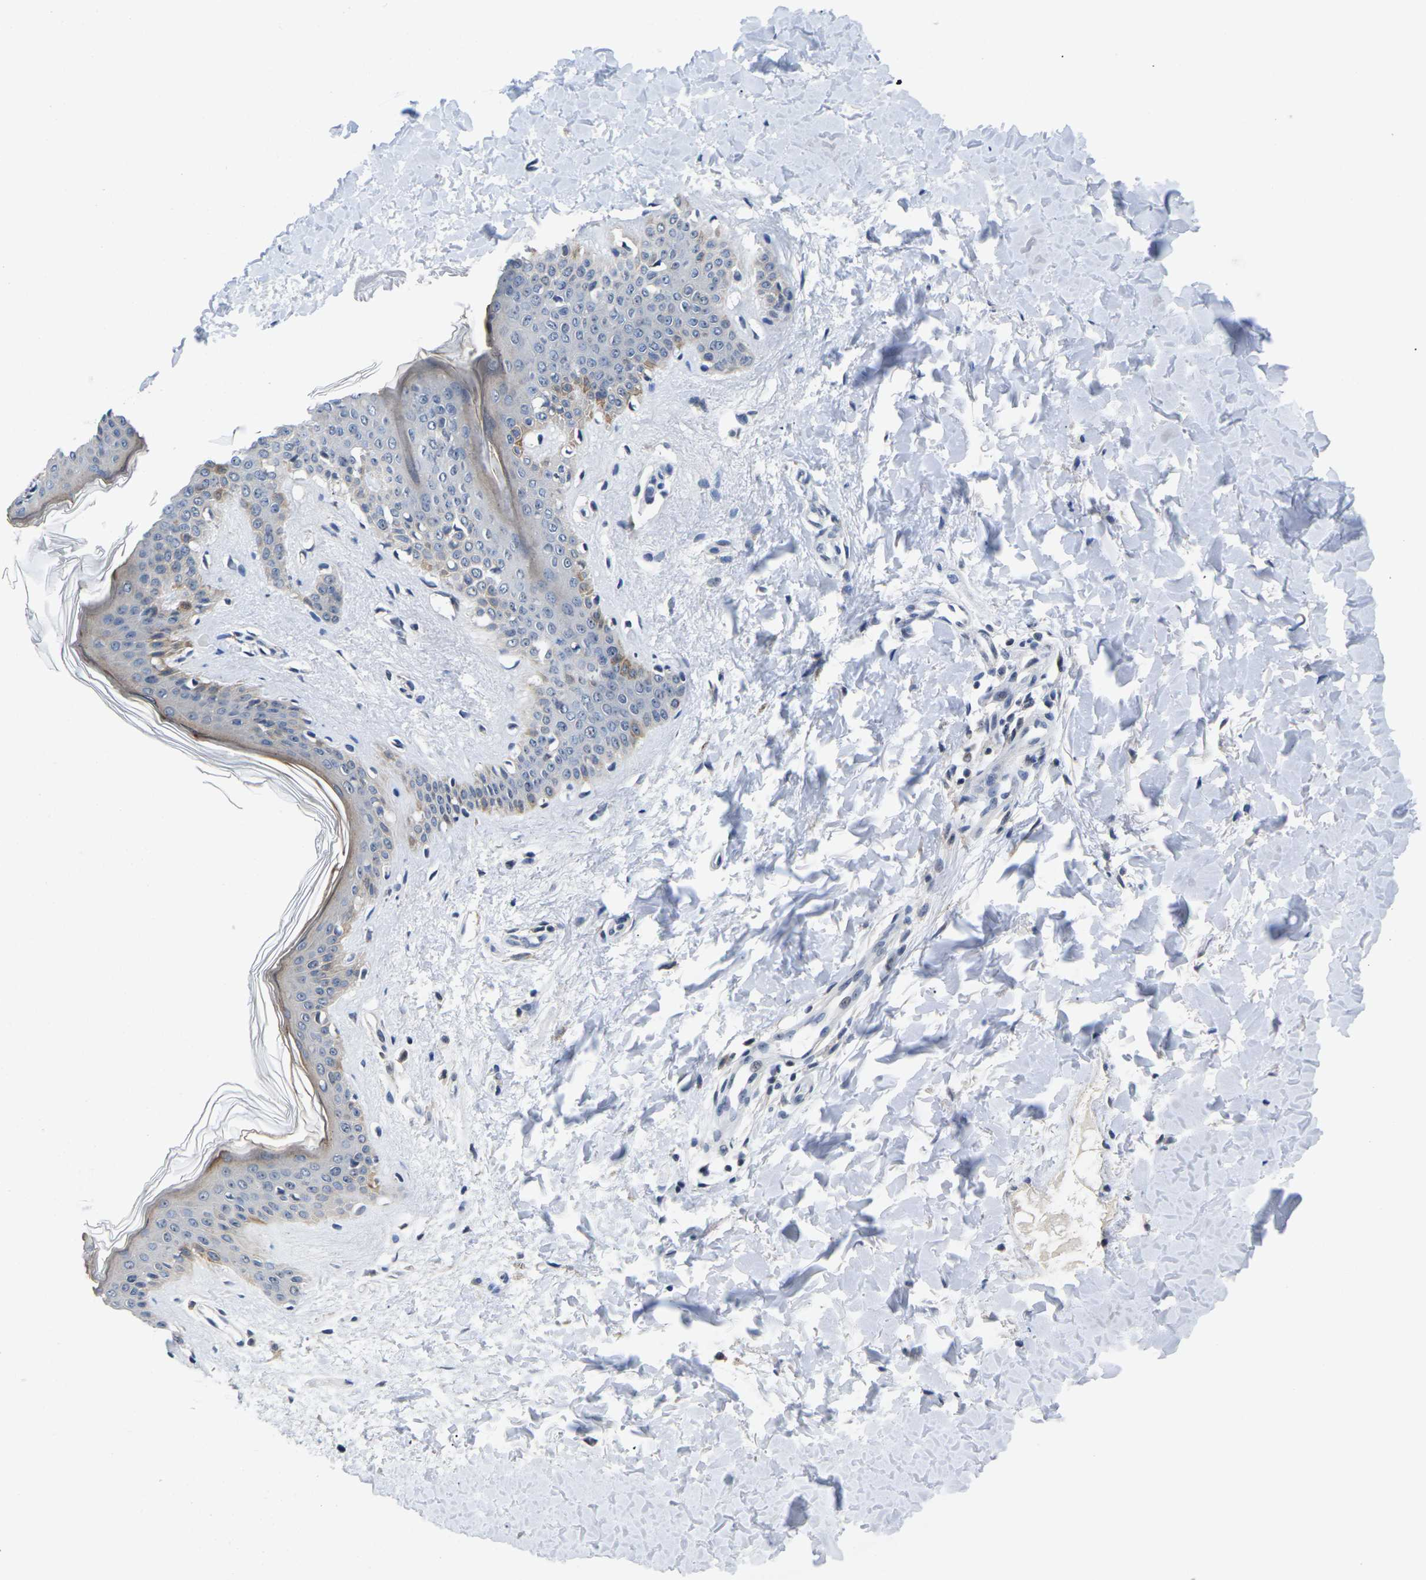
{"staining": {"intensity": "negative", "quantity": "none", "location": "none"}, "tissue": "skin", "cell_type": "Fibroblasts", "image_type": "normal", "snomed": [{"axis": "morphology", "description": "Normal tissue, NOS"}, {"axis": "topography", "description": "Skin"}], "caption": "Fibroblasts show no significant protein expression in normal skin. The staining is performed using DAB brown chromogen with nuclei counter-stained in using hematoxylin.", "gene": "ST6GAL2", "patient": {"sex": "female", "age": 41}}